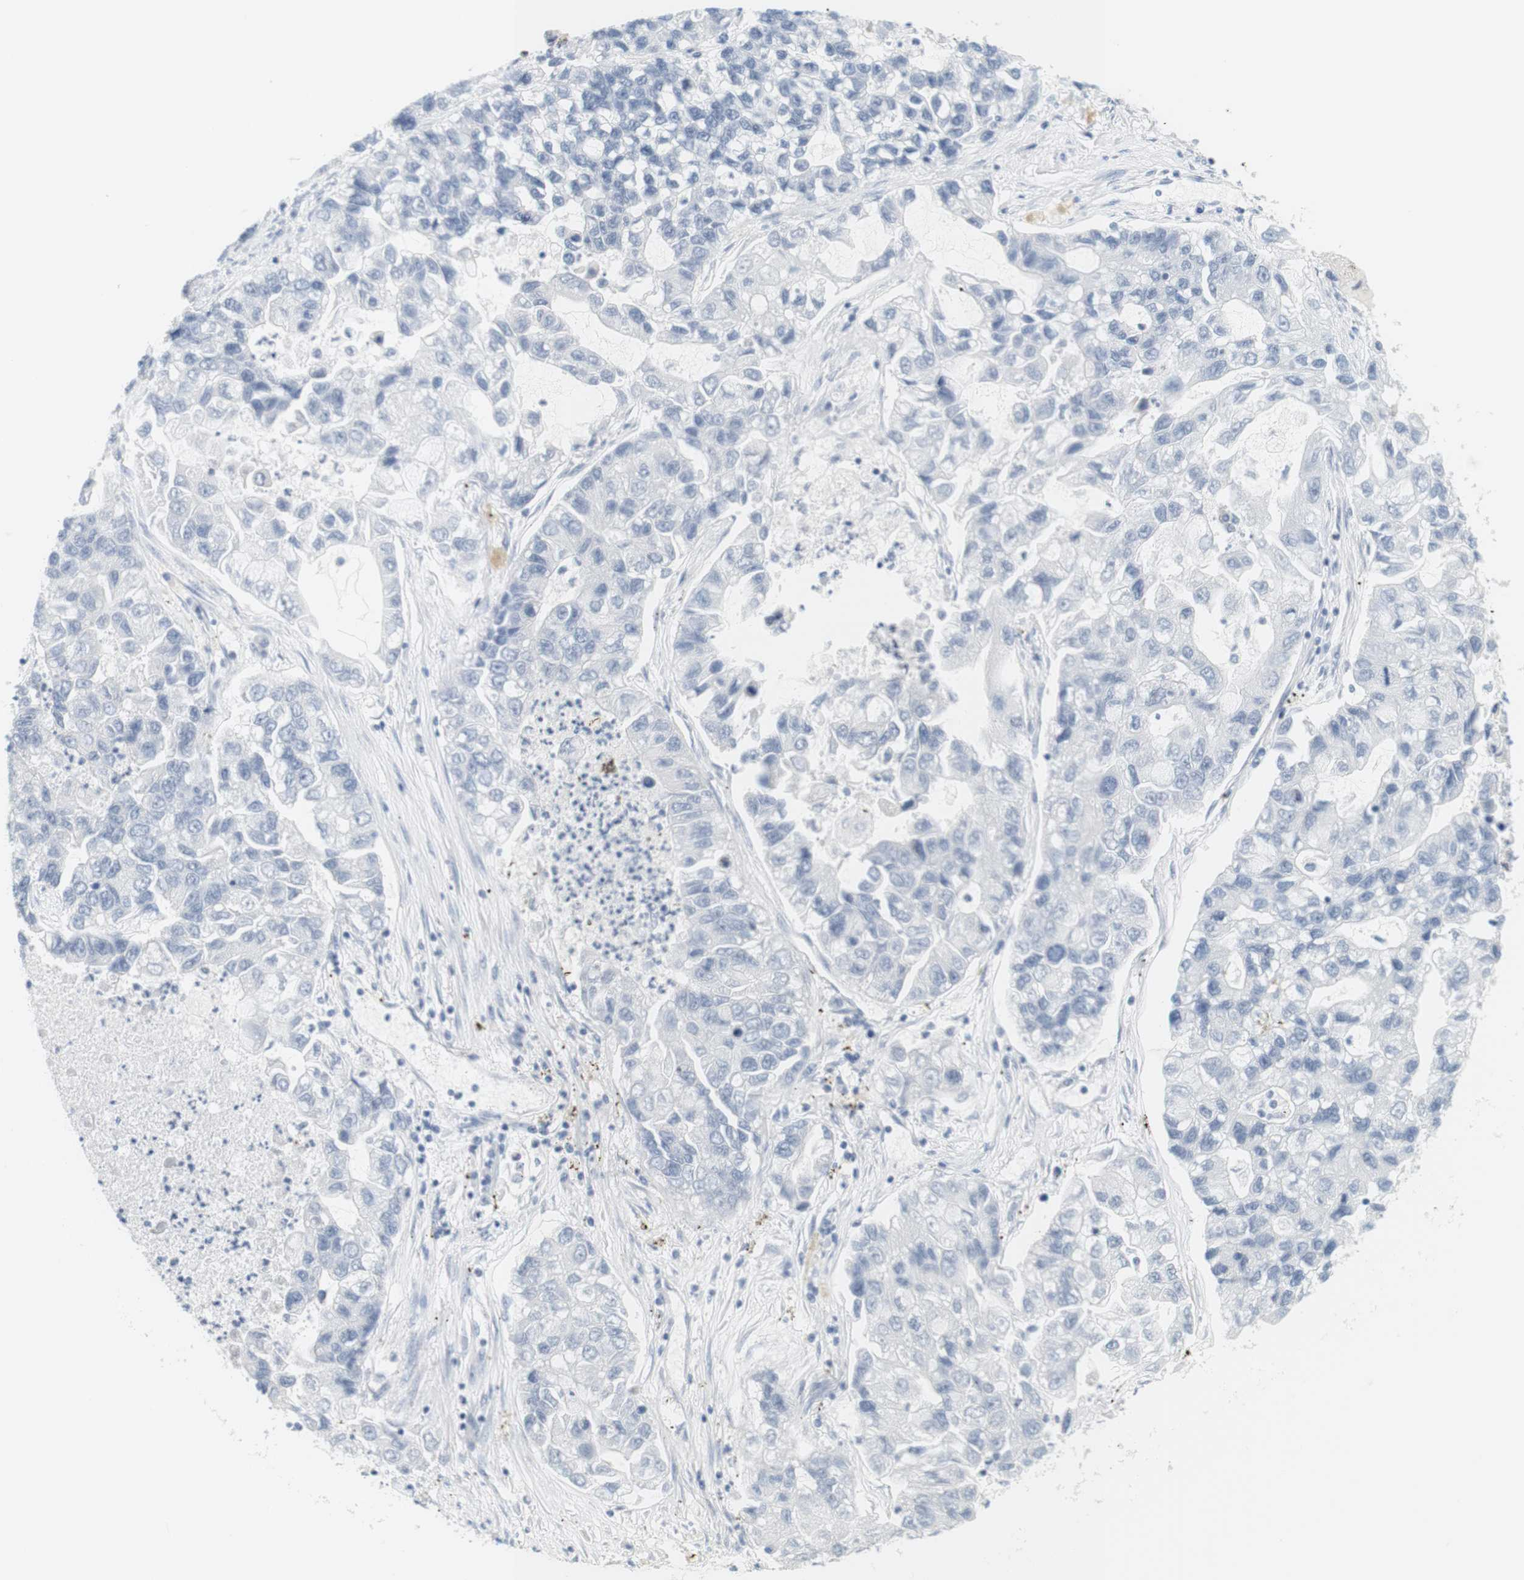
{"staining": {"intensity": "negative", "quantity": "none", "location": "none"}, "tissue": "lung cancer", "cell_type": "Tumor cells", "image_type": "cancer", "snomed": [{"axis": "morphology", "description": "Adenocarcinoma, NOS"}, {"axis": "topography", "description": "Lung"}], "caption": "High power microscopy image of an immunohistochemistry (IHC) histopathology image of lung adenocarcinoma, revealing no significant positivity in tumor cells.", "gene": "OPRM1", "patient": {"sex": "female", "age": 51}}